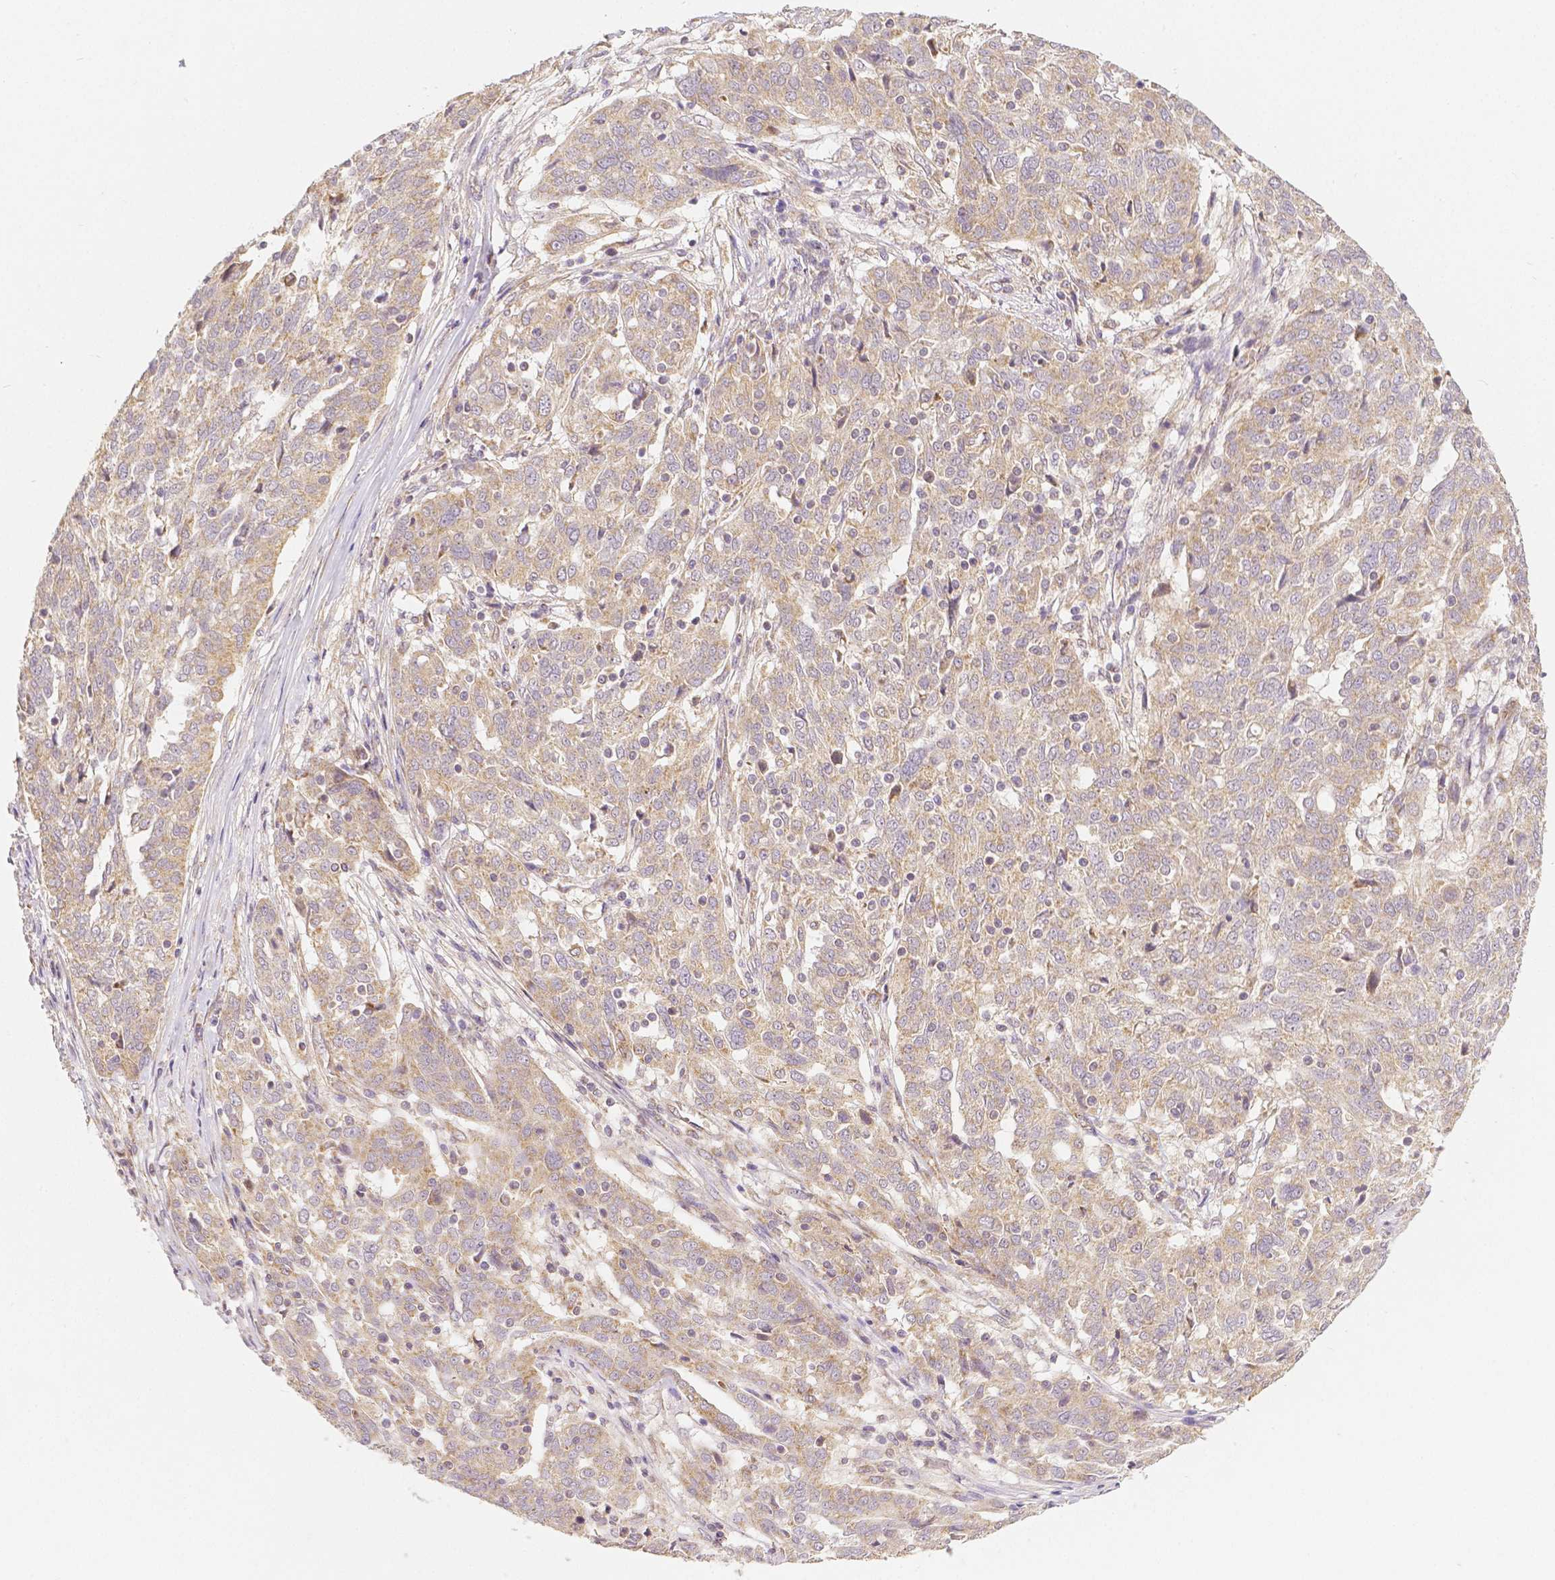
{"staining": {"intensity": "weak", "quantity": ">75%", "location": "cytoplasmic/membranous"}, "tissue": "ovarian cancer", "cell_type": "Tumor cells", "image_type": "cancer", "snomed": [{"axis": "morphology", "description": "Cystadenocarcinoma, serous, NOS"}, {"axis": "topography", "description": "Ovary"}], "caption": "IHC image of neoplastic tissue: human ovarian cancer (serous cystadenocarcinoma) stained using immunohistochemistry (IHC) demonstrates low levels of weak protein expression localized specifically in the cytoplasmic/membranous of tumor cells, appearing as a cytoplasmic/membranous brown color.", "gene": "RHOT1", "patient": {"sex": "female", "age": 67}}